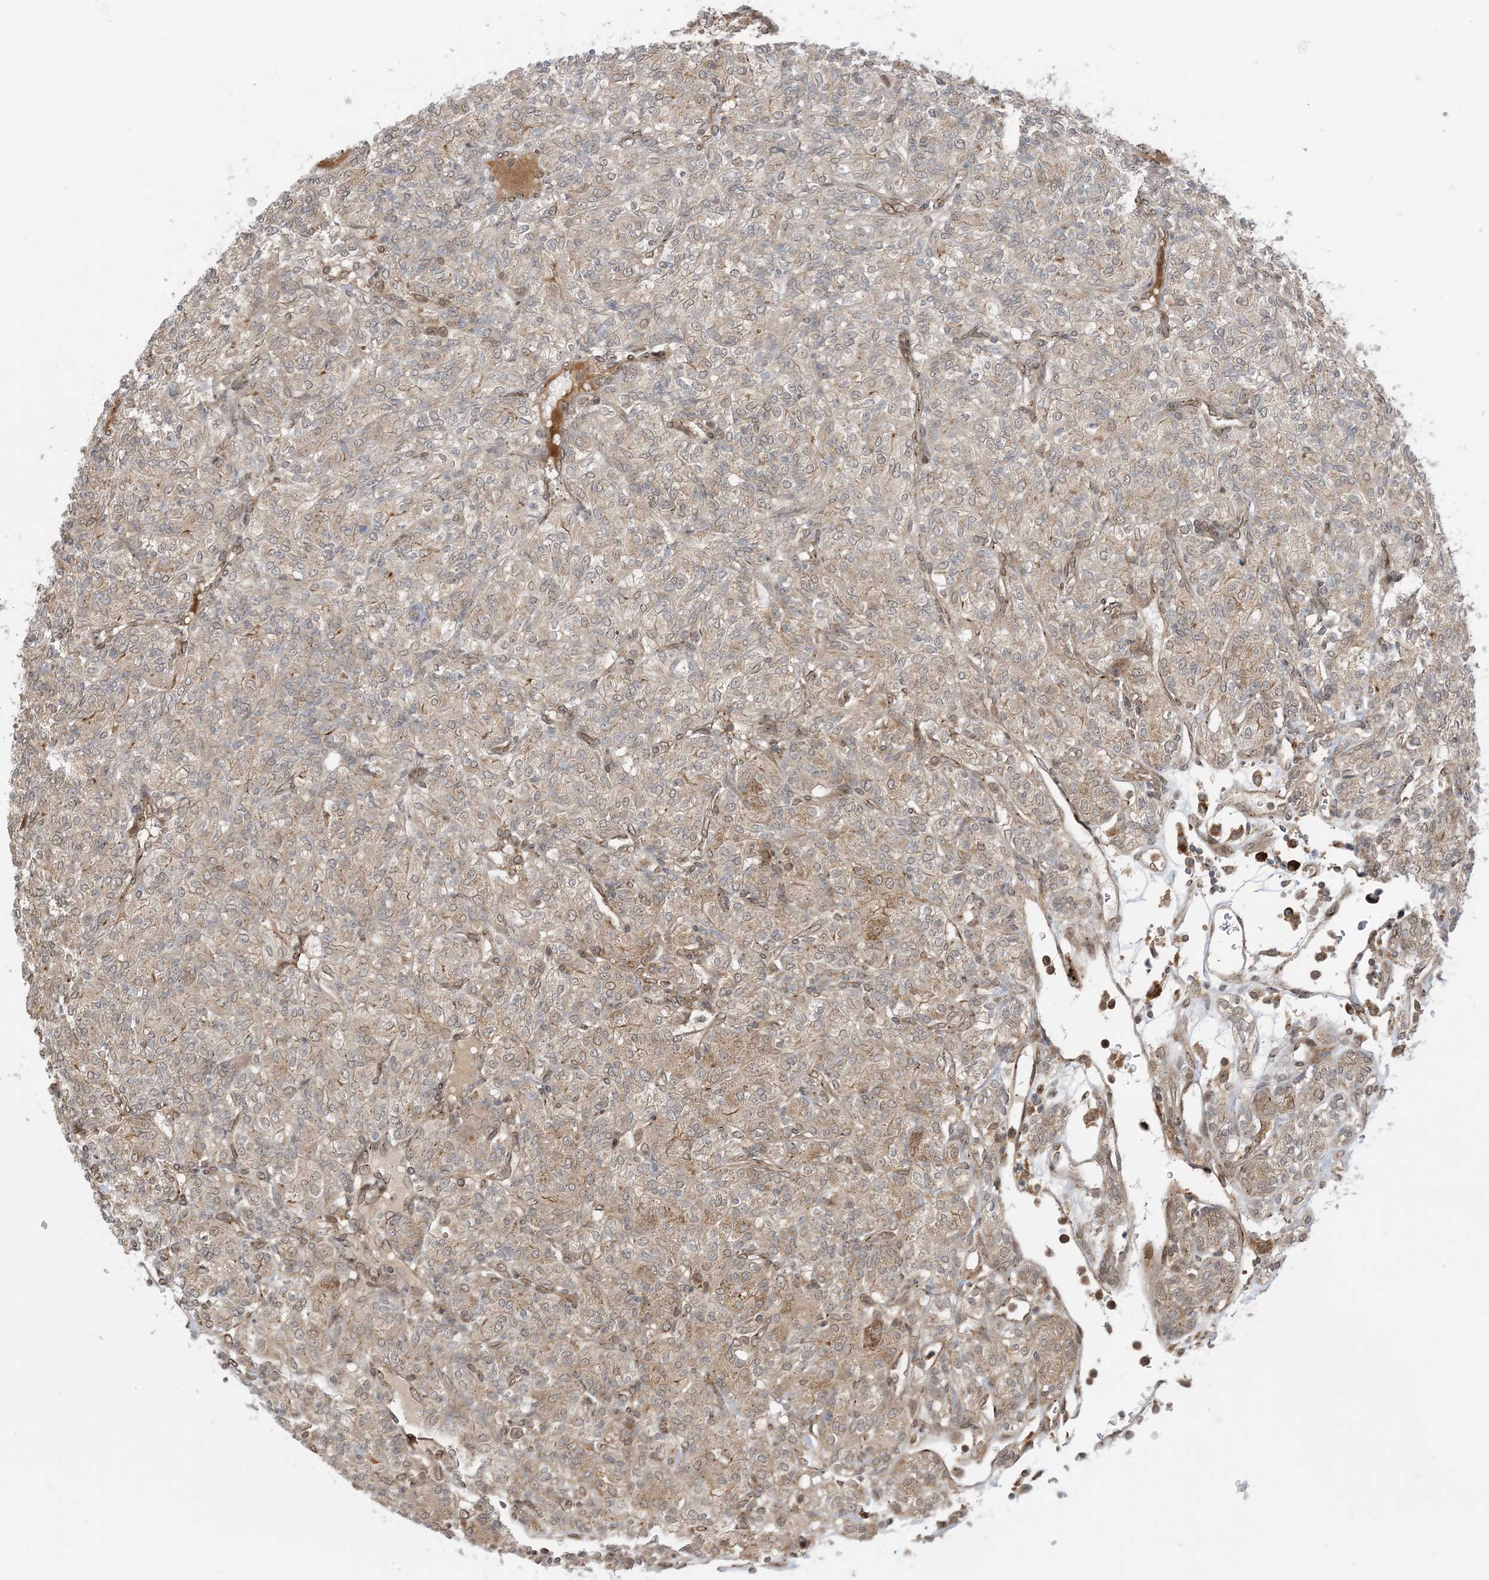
{"staining": {"intensity": "weak", "quantity": "25%-75%", "location": "cytoplasmic/membranous"}, "tissue": "renal cancer", "cell_type": "Tumor cells", "image_type": "cancer", "snomed": [{"axis": "morphology", "description": "Adenocarcinoma, NOS"}, {"axis": "topography", "description": "Kidney"}], "caption": "Adenocarcinoma (renal) stained with a protein marker shows weak staining in tumor cells.", "gene": "CASP4", "patient": {"sex": "male", "age": 77}}